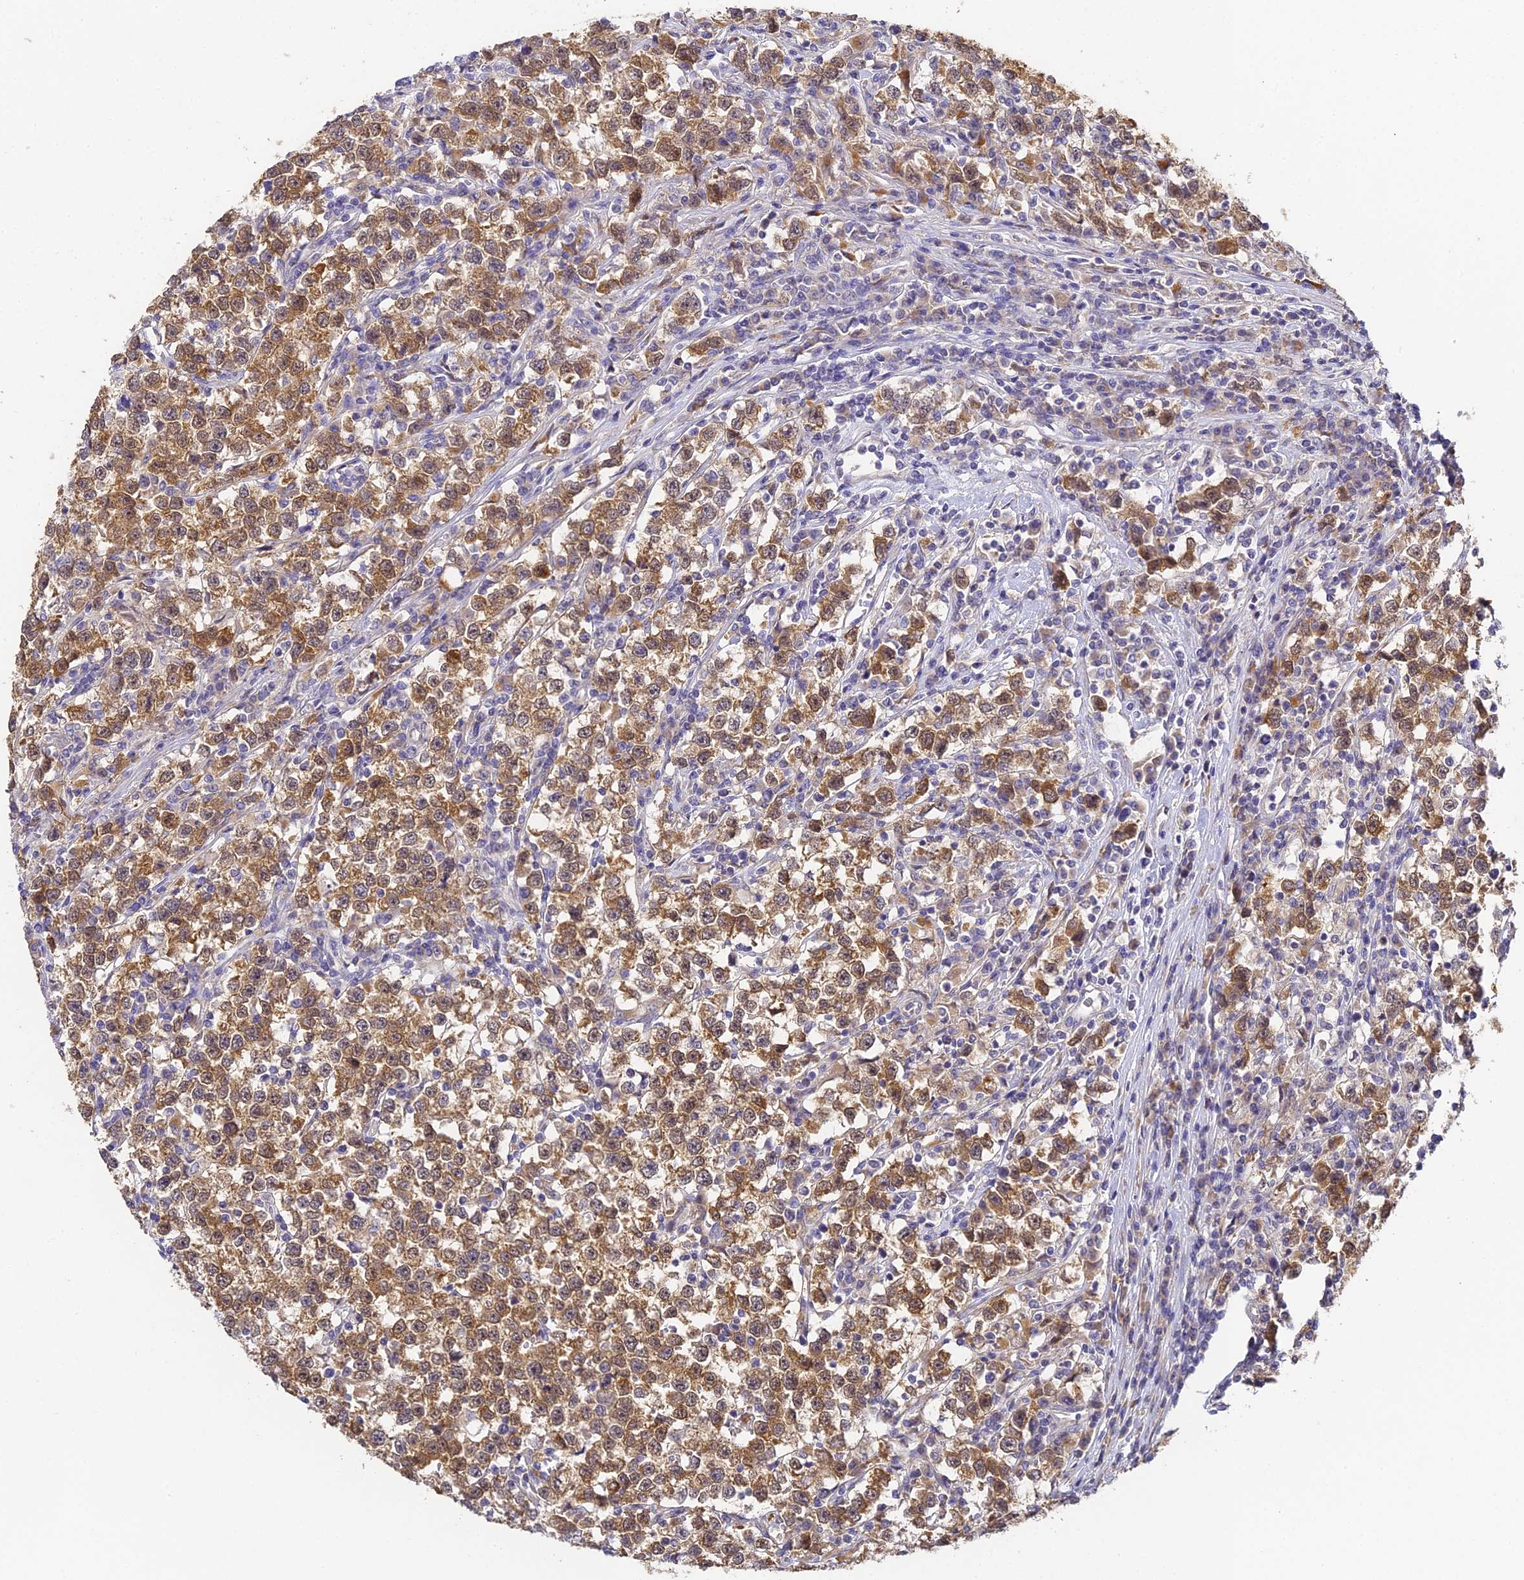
{"staining": {"intensity": "moderate", "quantity": ">75%", "location": "cytoplasmic/membranous,nuclear"}, "tissue": "testis cancer", "cell_type": "Tumor cells", "image_type": "cancer", "snomed": [{"axis": "morphology", "description": "Normal tissue, NOS"}, {"axis": "morphology", "description": "Seminoma, NOS"}, {"axis": "topography", "description": "Testis"}], "caption": "Human testis cancer (seminoma) stained with a protein marker reveals moderate staining in tumor cells.", "gene": "YAE1", "patient": {"sex": "male", "age": 43}}